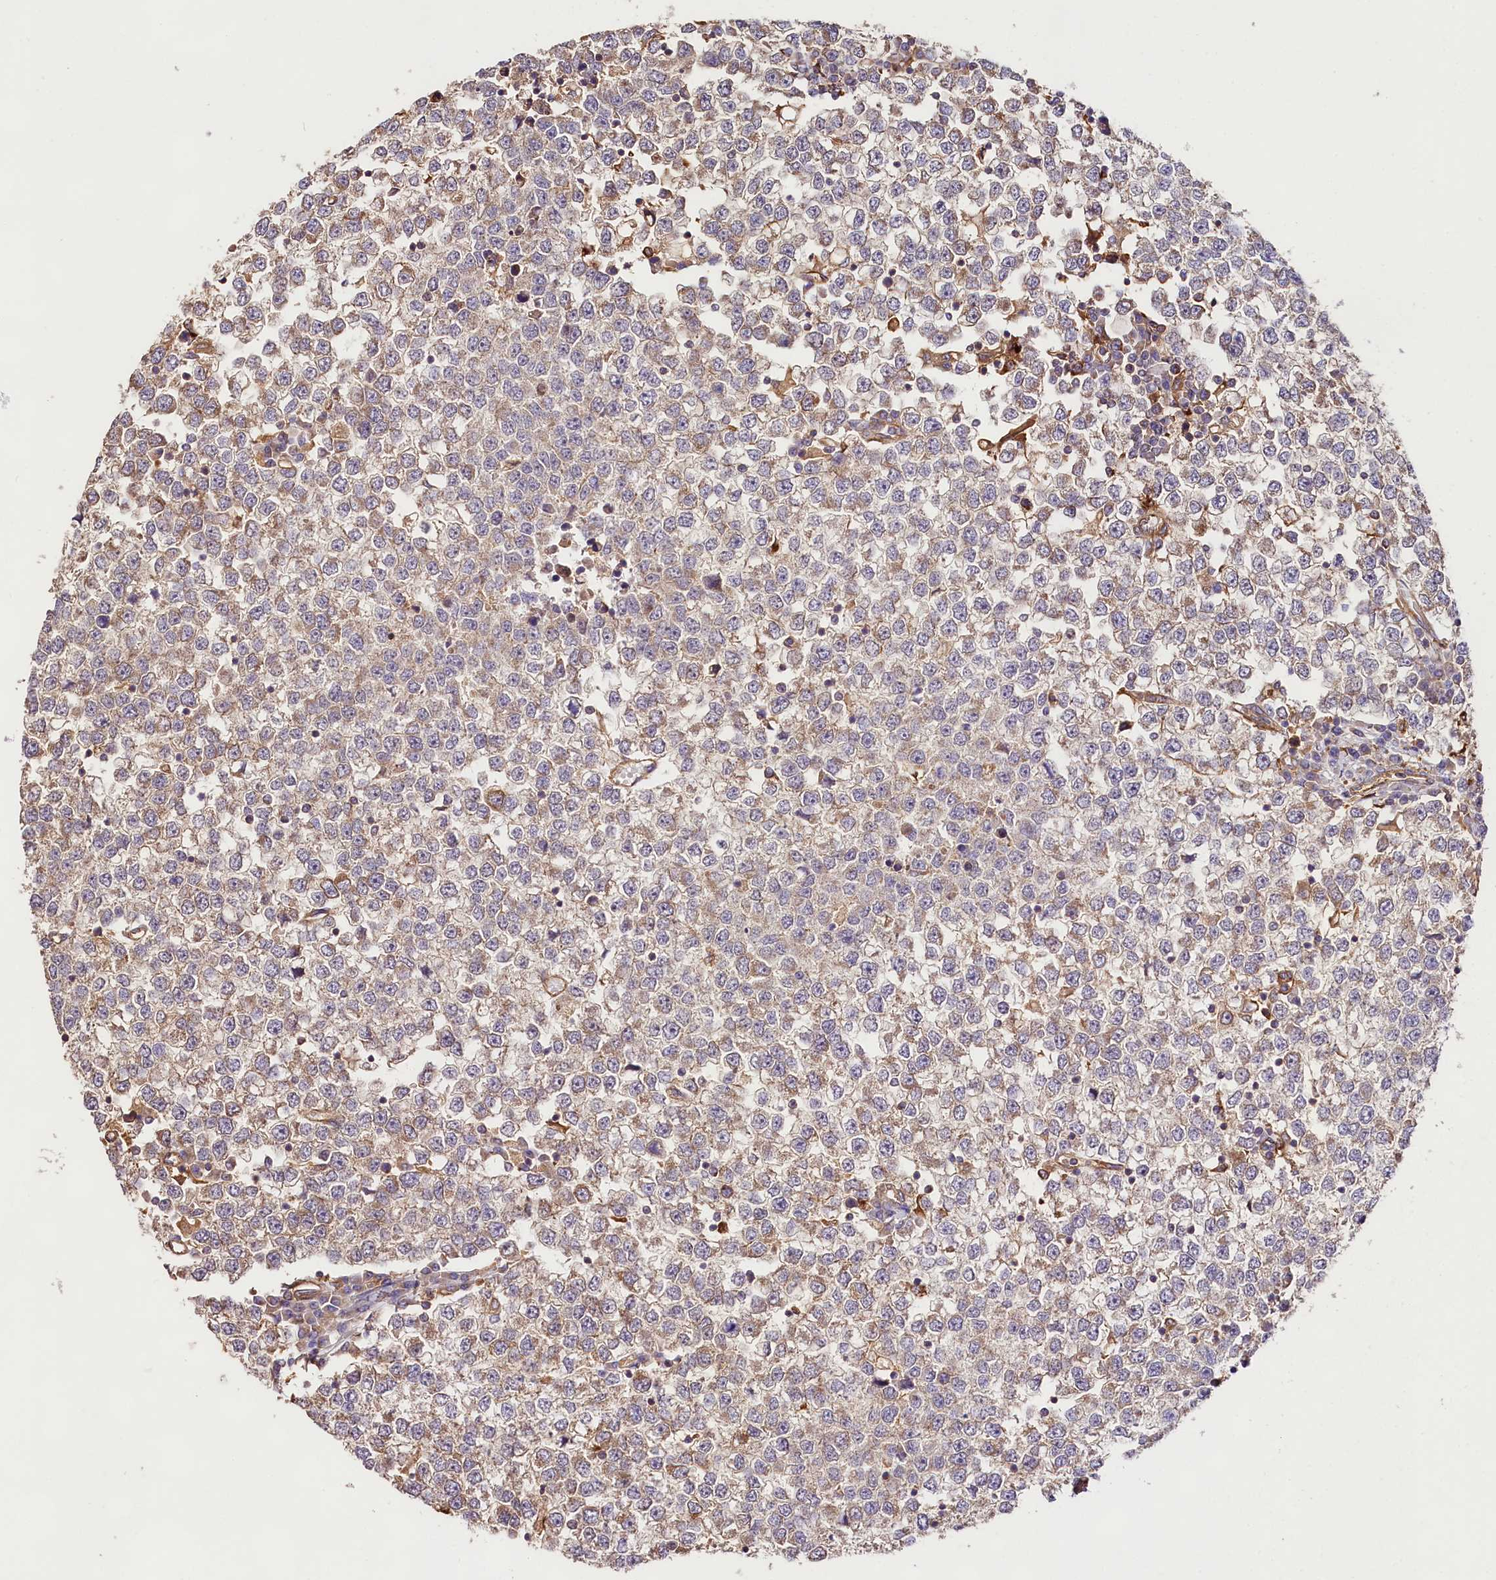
{"staining": {"intensity": "weak", "quantity": "25%-75%", "location": "cytoplasmic/membranous"}, "tissue": "testis cancer", "cell_type": "Tumor cells", "image_type": "cancer", "snomed": [{"axis": "morphology", "description": "Seminoma, NOS"}, {"axis": "topography", "description": "Testis"}], "caption": "Human testis cancer stained with a protein marker reveals weak staining in tumor cells.", "gene": "CSAD", "patient": {"sex": "male", "age": 65}}